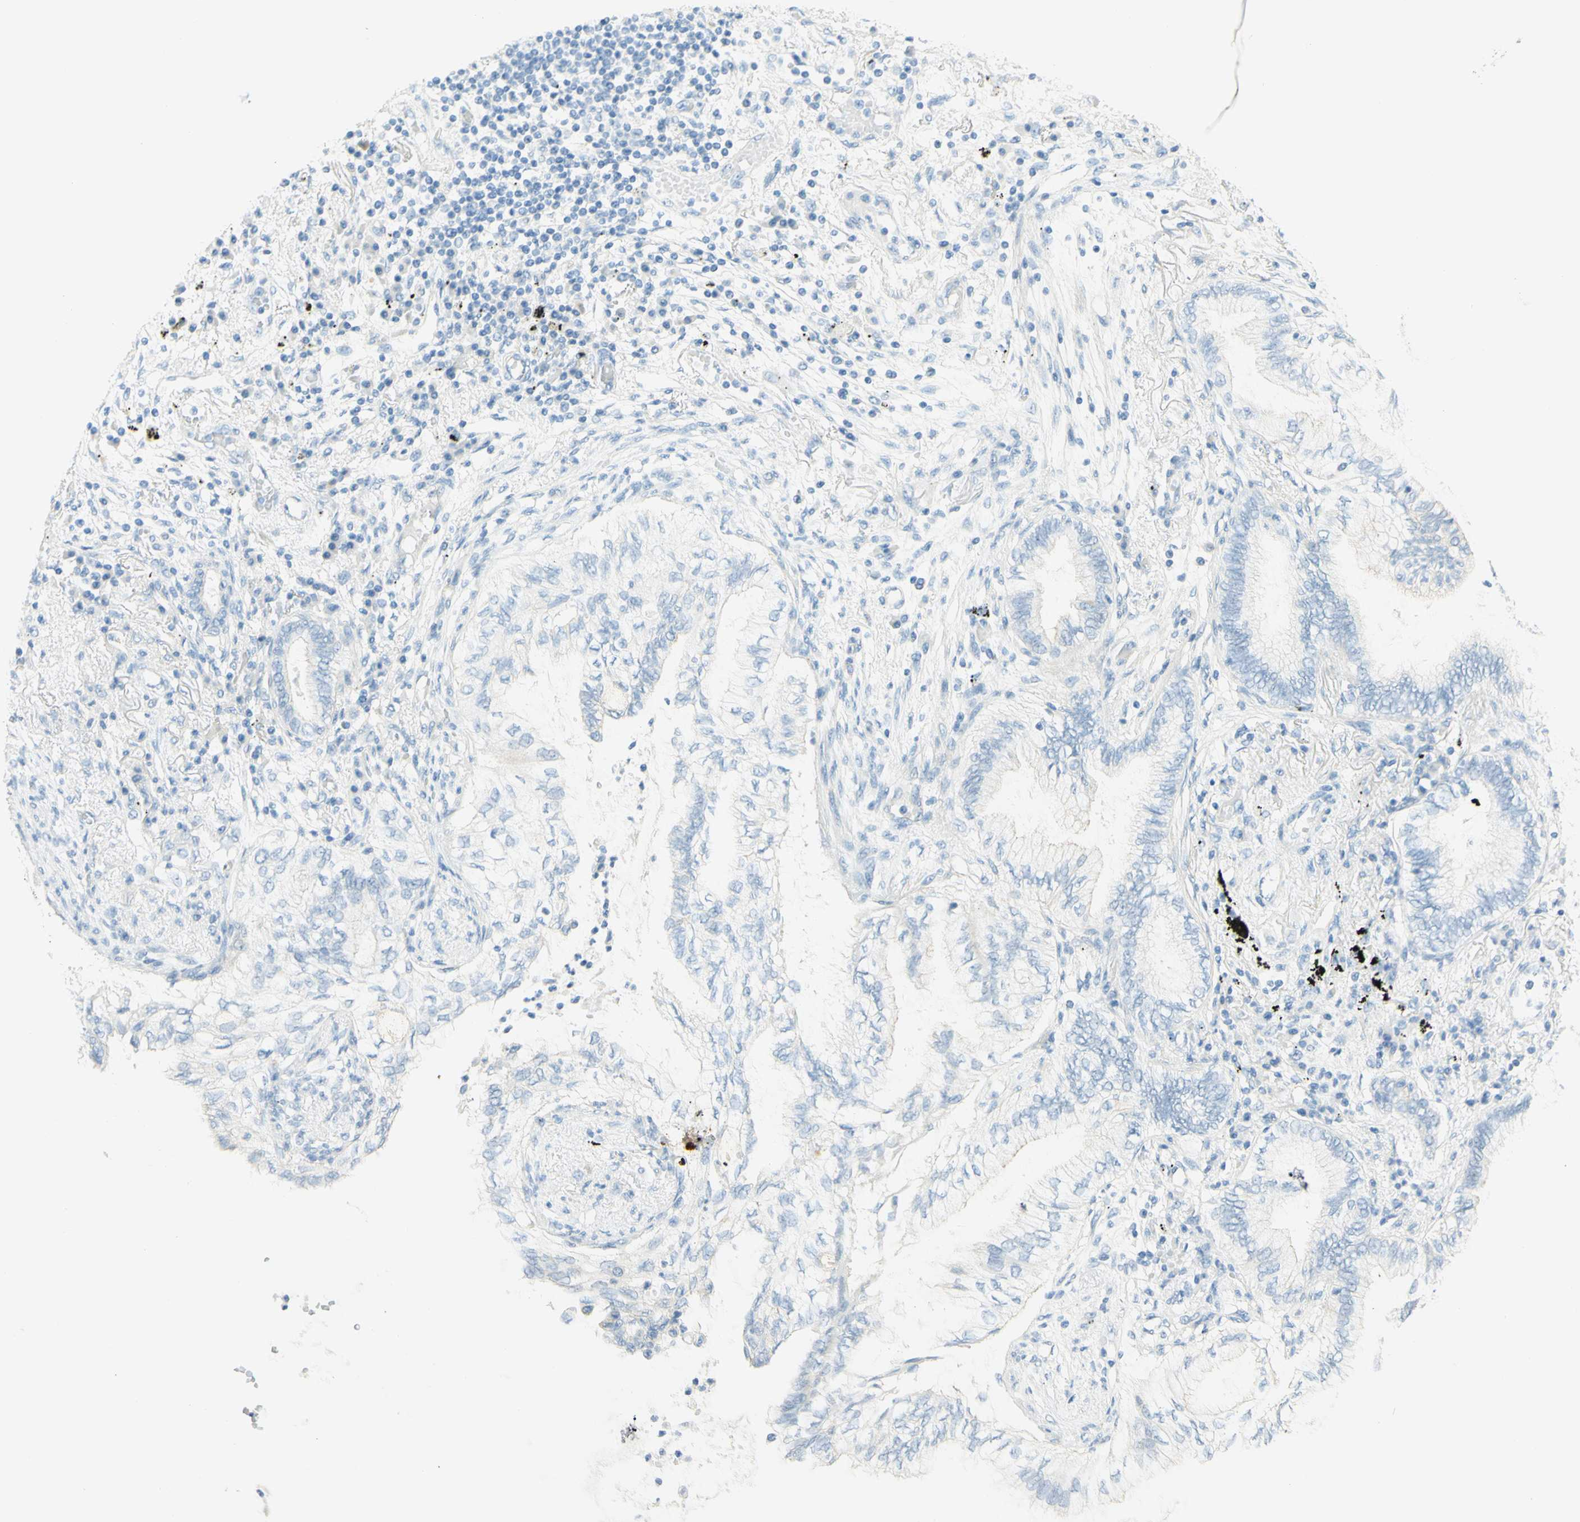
{"staining": {"intensity": "negative", "quantity": "none", "location": "none"}, "tissue": "lung cancer", "cell_type": "Tumor cells", "image_type": "cancer", "snomed": [{"axis": "morphology", "description": "Normal tissue, NOS"}, {"axis": "morphology", "description": "Adenocarcinoma, NOS"}, {"axis": "topography", "description": "Bronchus"}, {"axis": "topography", "description": "Lung"}], "caption": "Immunohistochemistry (IHC) of human adenocarcinoma (lung) shows no positivity in tumor cells.", "gene": "TMEM132D", "patient": {"sex": "female", "age": 70}}